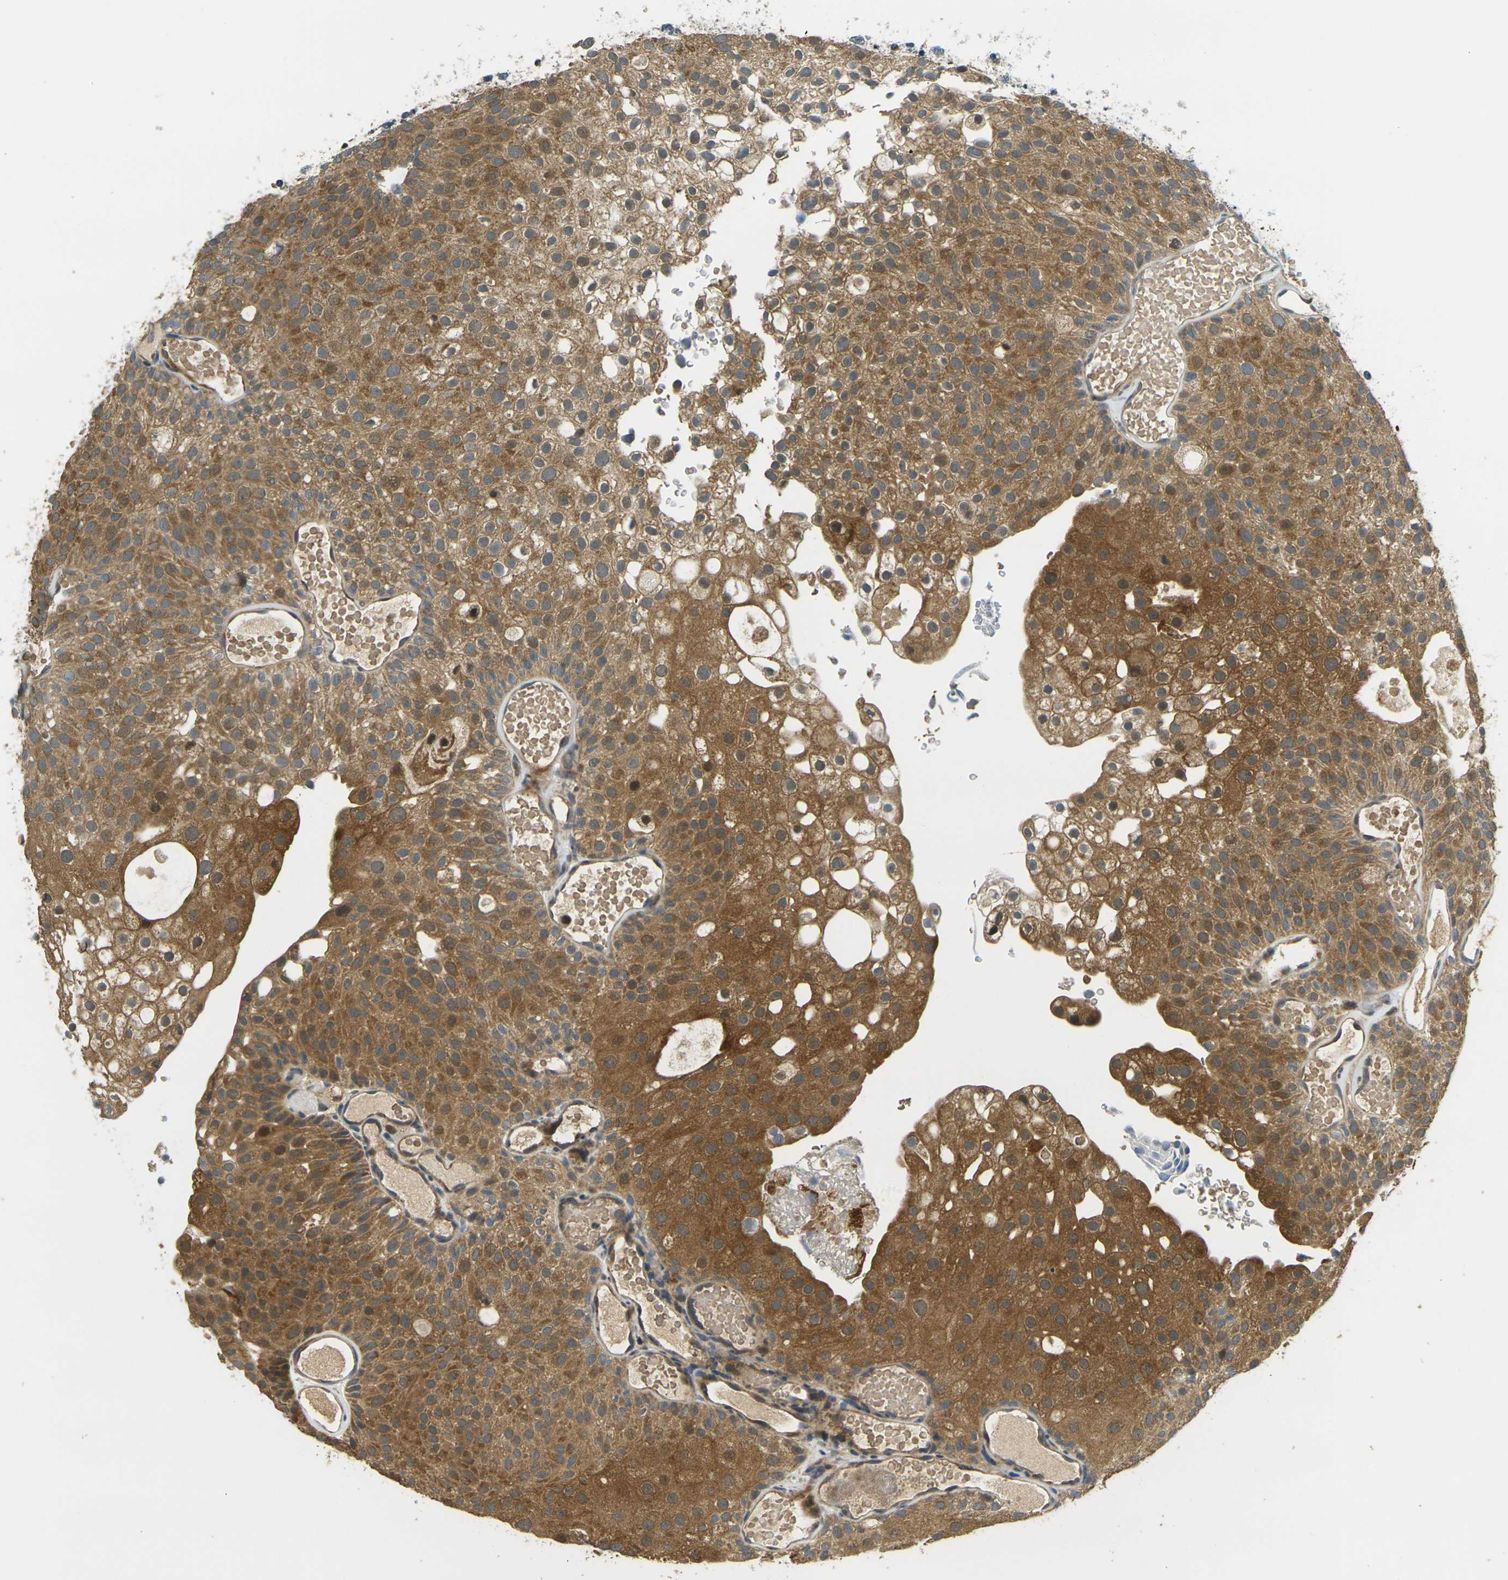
{"staining": {"intensity": "moderate", "quantity": ">75%", "location": "cytoplasmic/membranous"}, "tissue": "urothelial cancer", "cell_type": "Tumor cells", "image_type": "cancer", "snomed": [{"axis": "morphology", "description": "Urothelial carcinoma, Low grade"}, {"axis": "topography", "description": "Urinary bladder"}], "caption": "Moderate cytoplasmic/membranous protein positivity is appreciated in about >75% of tumor cells in low-grade urothelial carcinoma.", "gene": "KLHL8", "patient": {"sex": "male", "age": 78}}